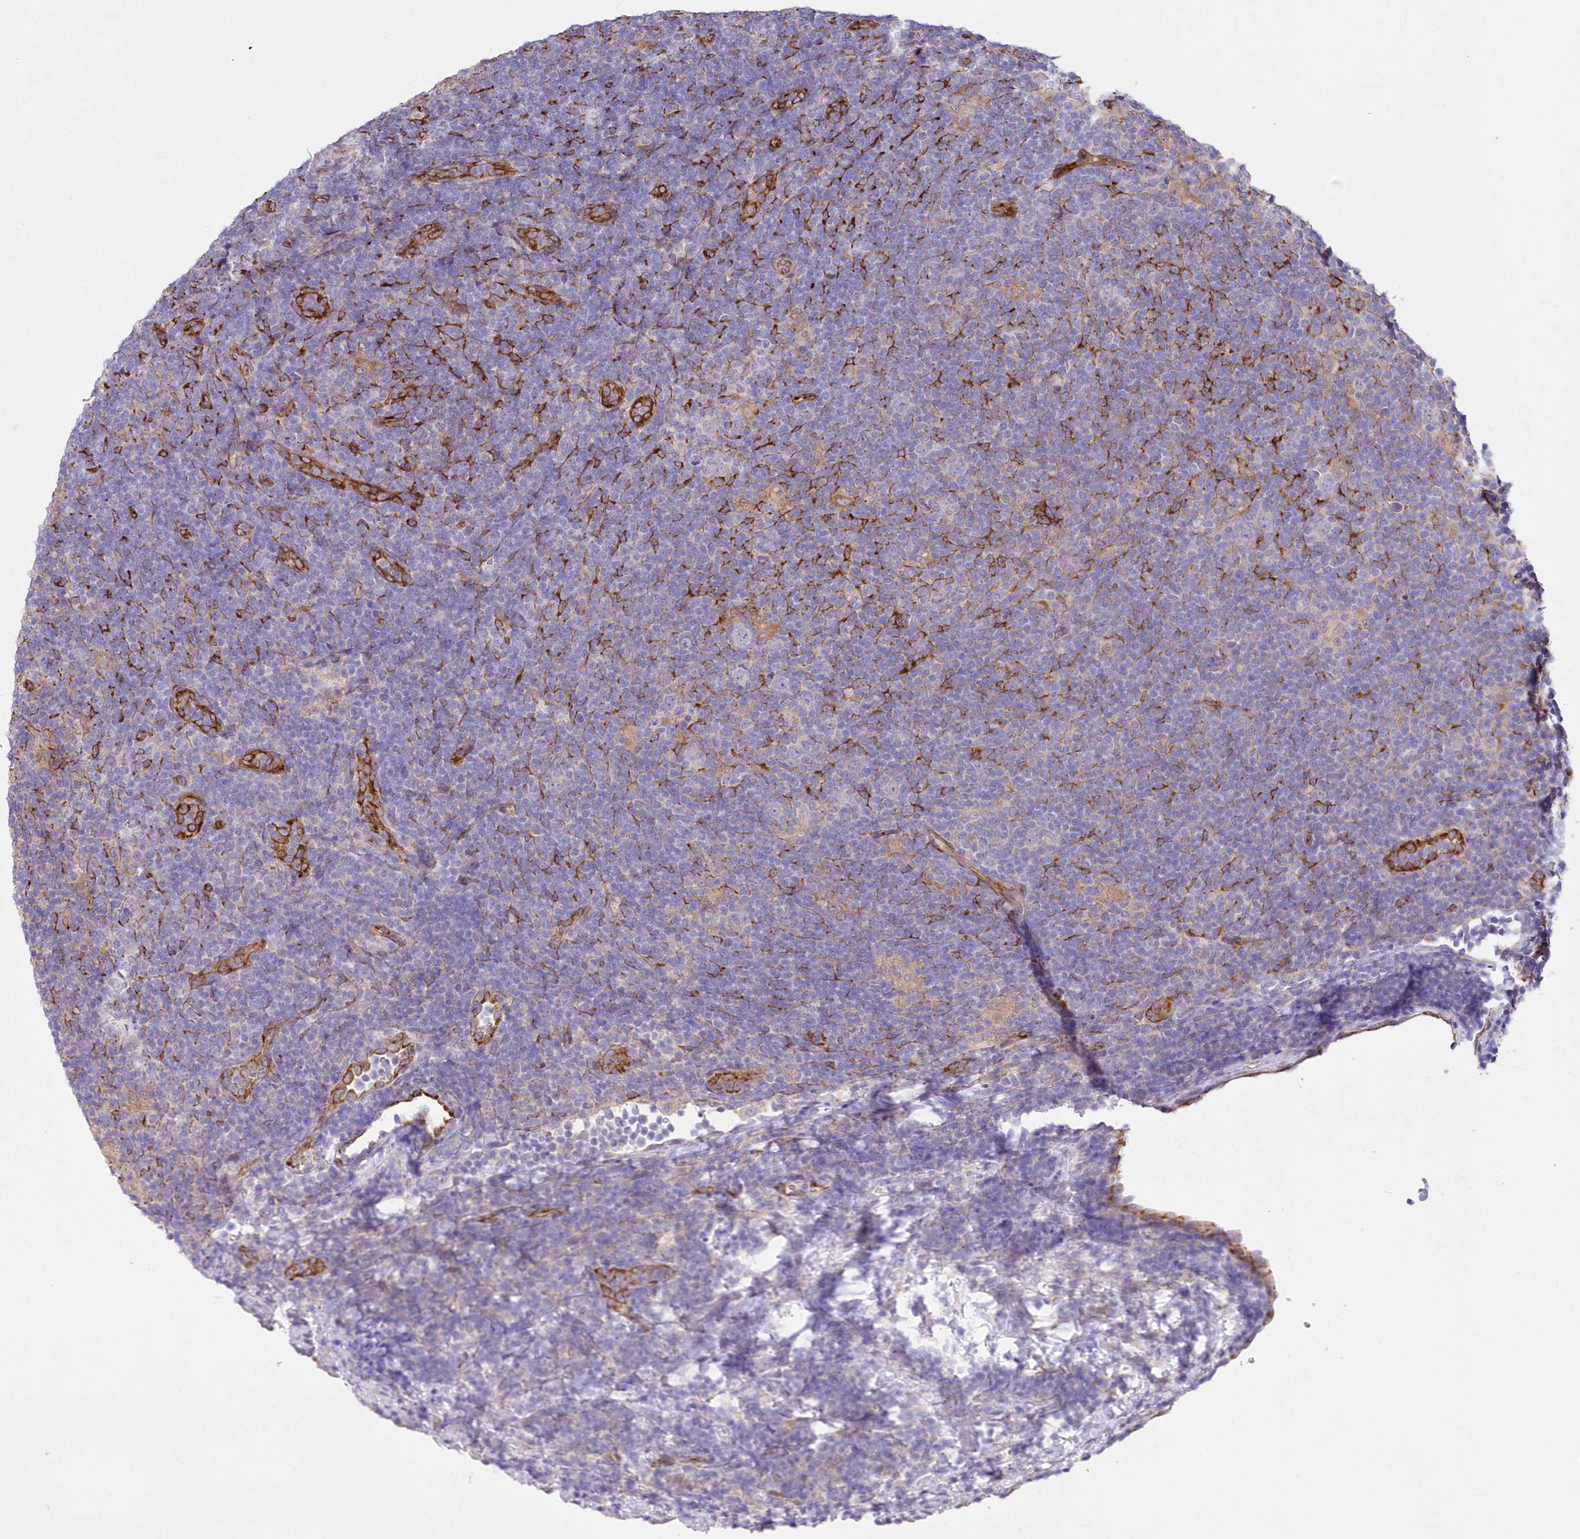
{"staining": {"intensity": "negative", "quantity": "none", "location": "none"}, "tissue": "lymphoma", "cell_type": "Tumor cells", "image_type": "cancer", "snomed": [{"axis": "morphology", "description": "Hodgkin's disease, NOS"}, {"axis": "topography", "description": "Lymph node"}], "caption": "IHC histopathology image of neoplastic tissue: Hodgkin's disease stained with DAB exhibits no significant protein positivity in tumor cells.", "gene": "YTHDC2", "patient": {"sex": "female", "age": 57}}